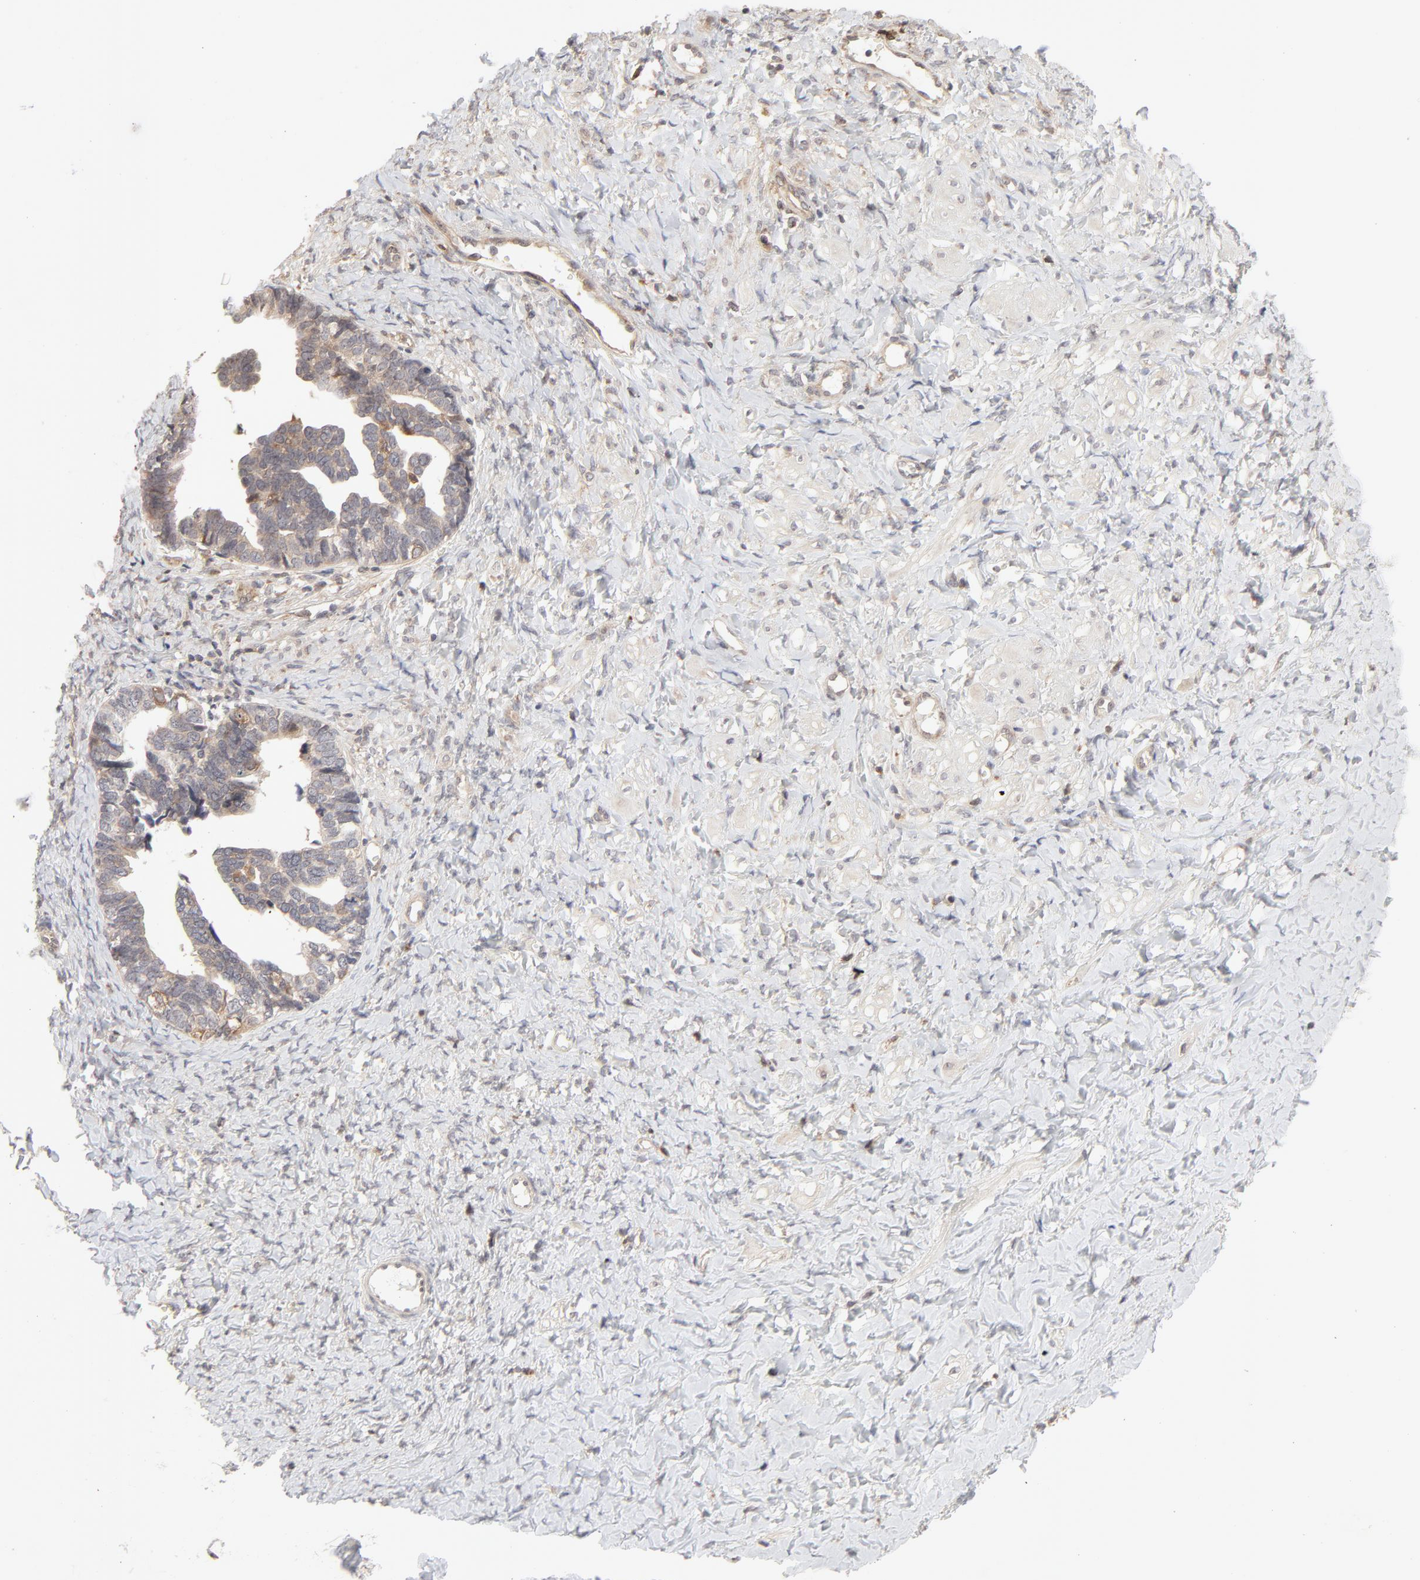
{"staining": {"intensity": "weak", "quantity": "25%-75%", "location": "cytoplasmic/membranous"}, "tissue": "ovarian cancer", "cell_type": "Tumor cells", "image_type": "cancer", "snomed": [{"axis": "morphology", "description": "Cystadenocarcinoma, serous, NOS"}, {"axis": "topography", "description": "Ovary"}], "caption": "About 25%-75% of tumor cells in human ovarian cancer (serous cystadenocarcinoma) display weak cytoplasmic/membranous protein expression as visualized by brown immunohistochemical staining.", "gene": "RAB5C", "patient": {"sex": "female", "age": 77}}